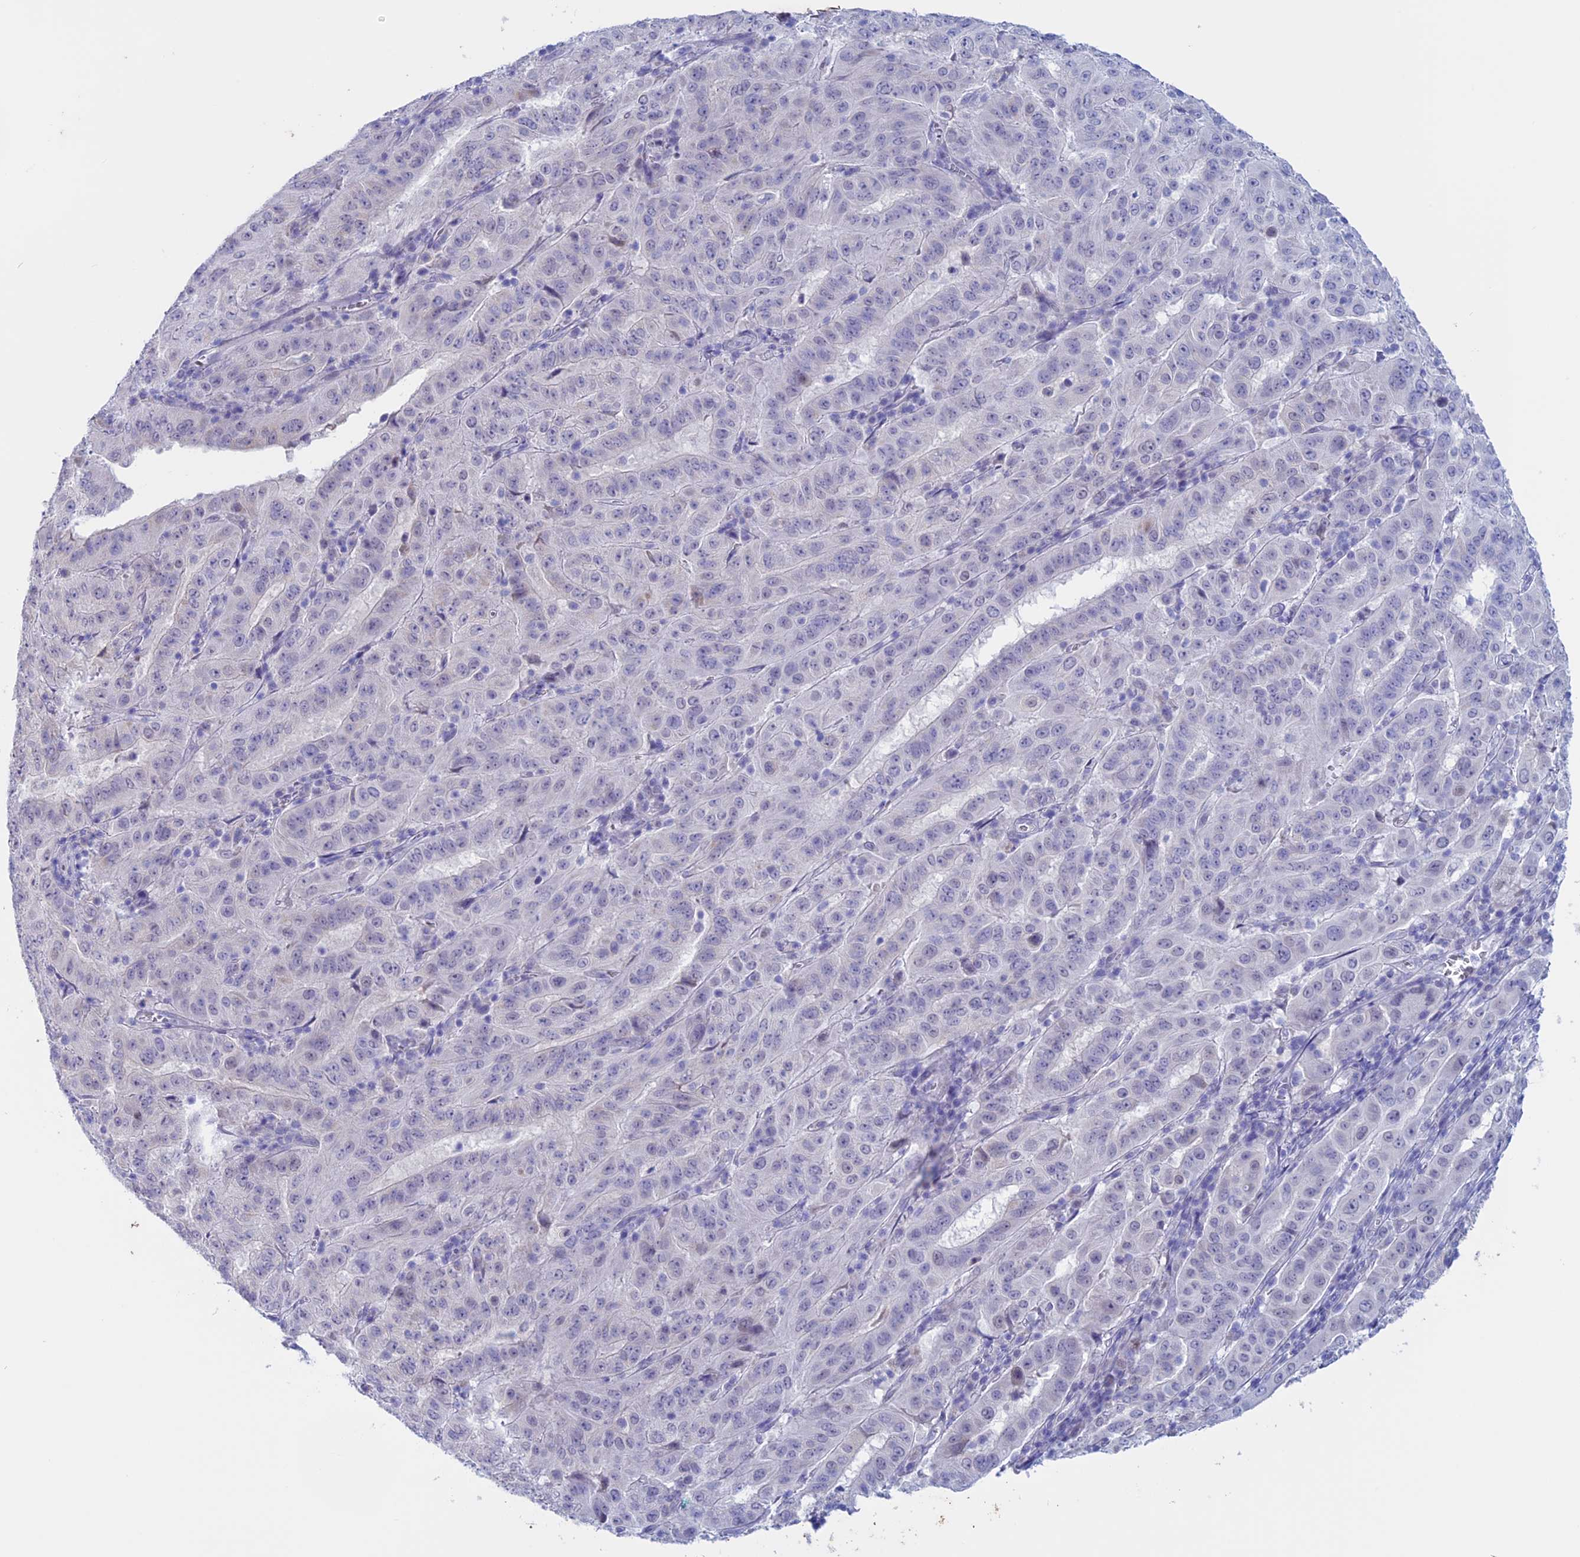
{"staining": {"intensity": "negative", "quantity": "none", "location": "none"}, "tissue": "pancreatic cancer", "cell_type": "Tumor cells", "image_type": "cancer", "snomed": [{"axis": "morphology", "description": "Adenocarcinoma, NOS"}, {"axis": "topography", "description": "Pancreas"}], "caption": "The histopathology image exhibits no significant staining in tumor cells of pancreatic cancer (adenocarcinoma). (Stains: DAB (3,3'-diaminobenzidine) immunohistochemistry (IHC) with hematoxylin counter stain, Microscopy: brightfield microscopy at high magnification).", "gene": "LHFPL2", "patient": {"sex": "male", "age": 63}}